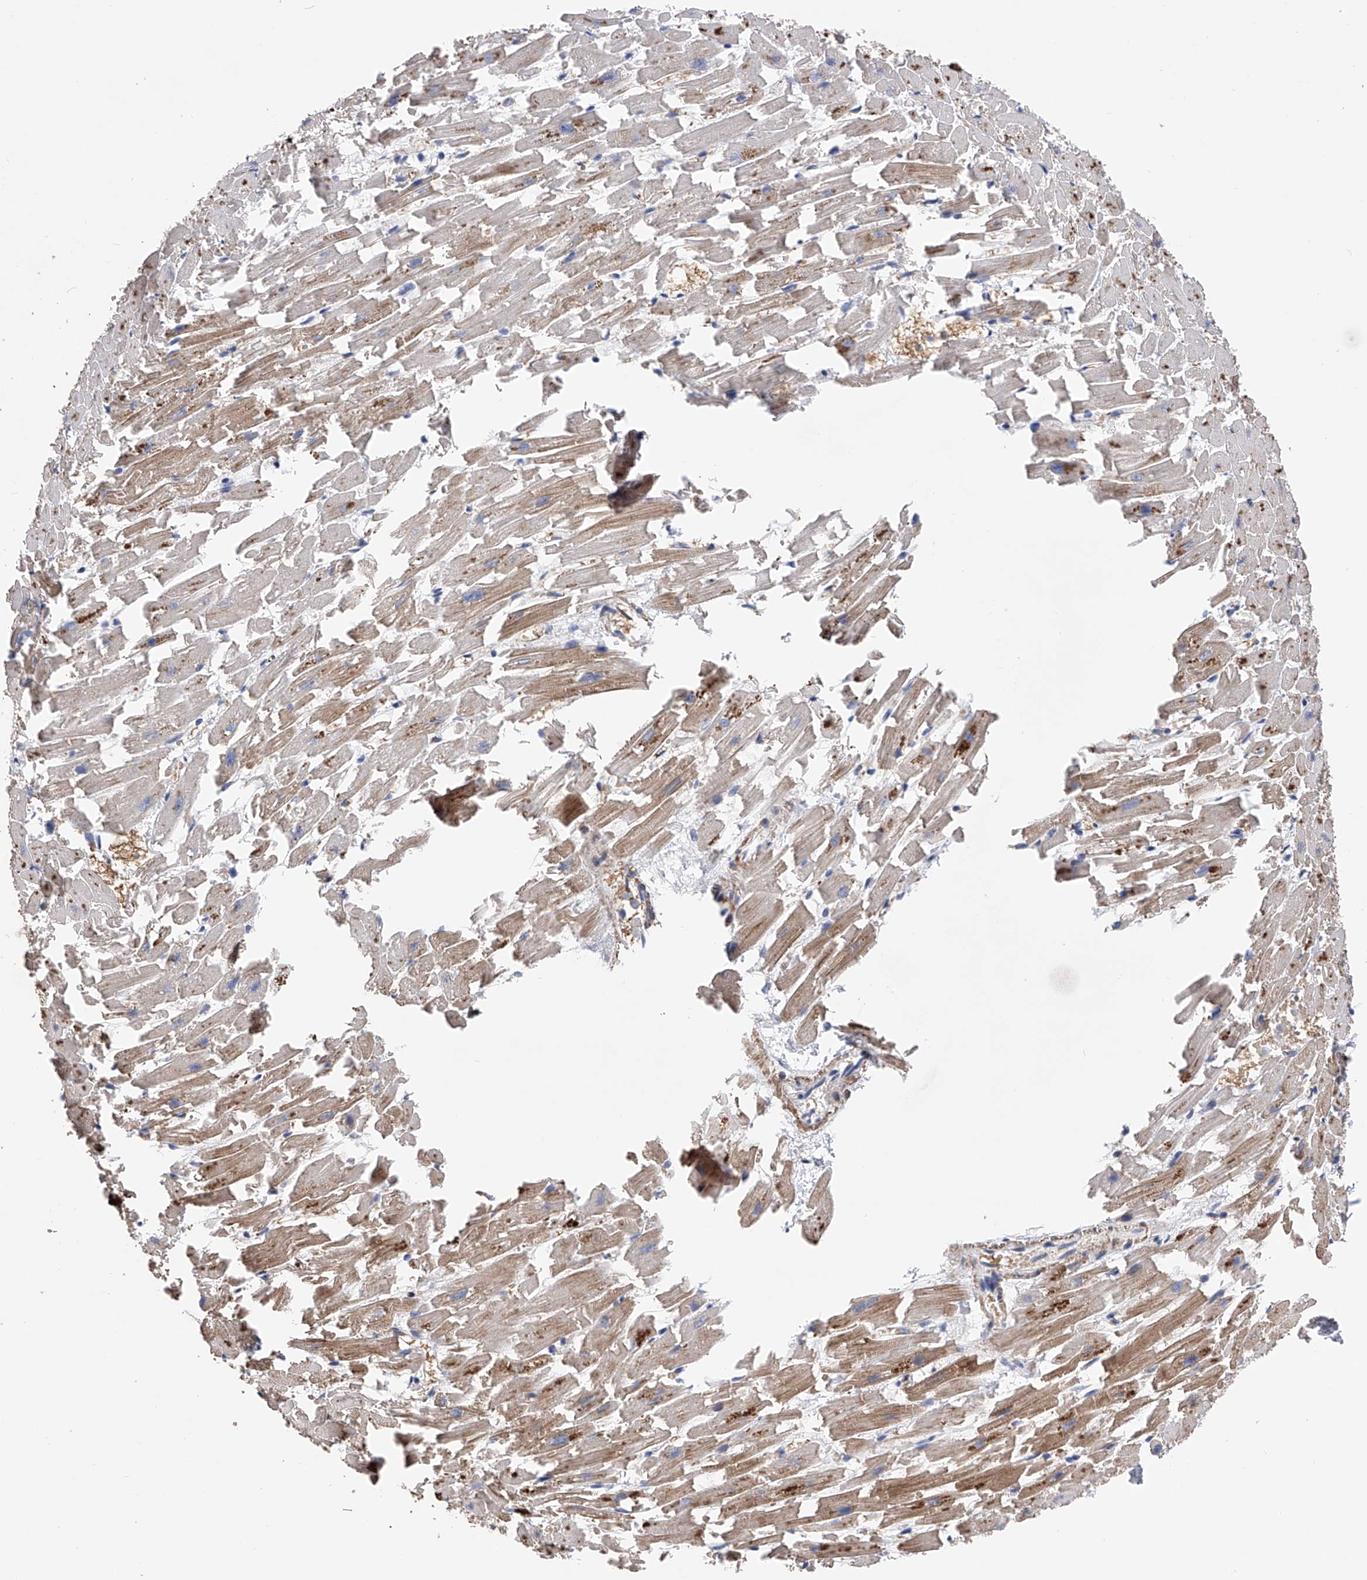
{"staining": {"intensity": "moderate", "quantity": ">75%", "location": "cytoplasmic/membranous"}, "tissue": "heart muscle", "cell_type": "Cardiomyocytes", "image_type": "normal", "snomed": [{"axis": "morphology", "description": "Normal tissue, NOS"}, {"axis": "topography", "description": "Heart"}], "caption": "Protein expression analysis of unremarkable human heart muscle reveals moderate cytoplasmic/membranous expression in approximately >75% of cardiomyocytes.", "gene": "SPOCK1", "patient": {"sex": "female", "age": 64}}